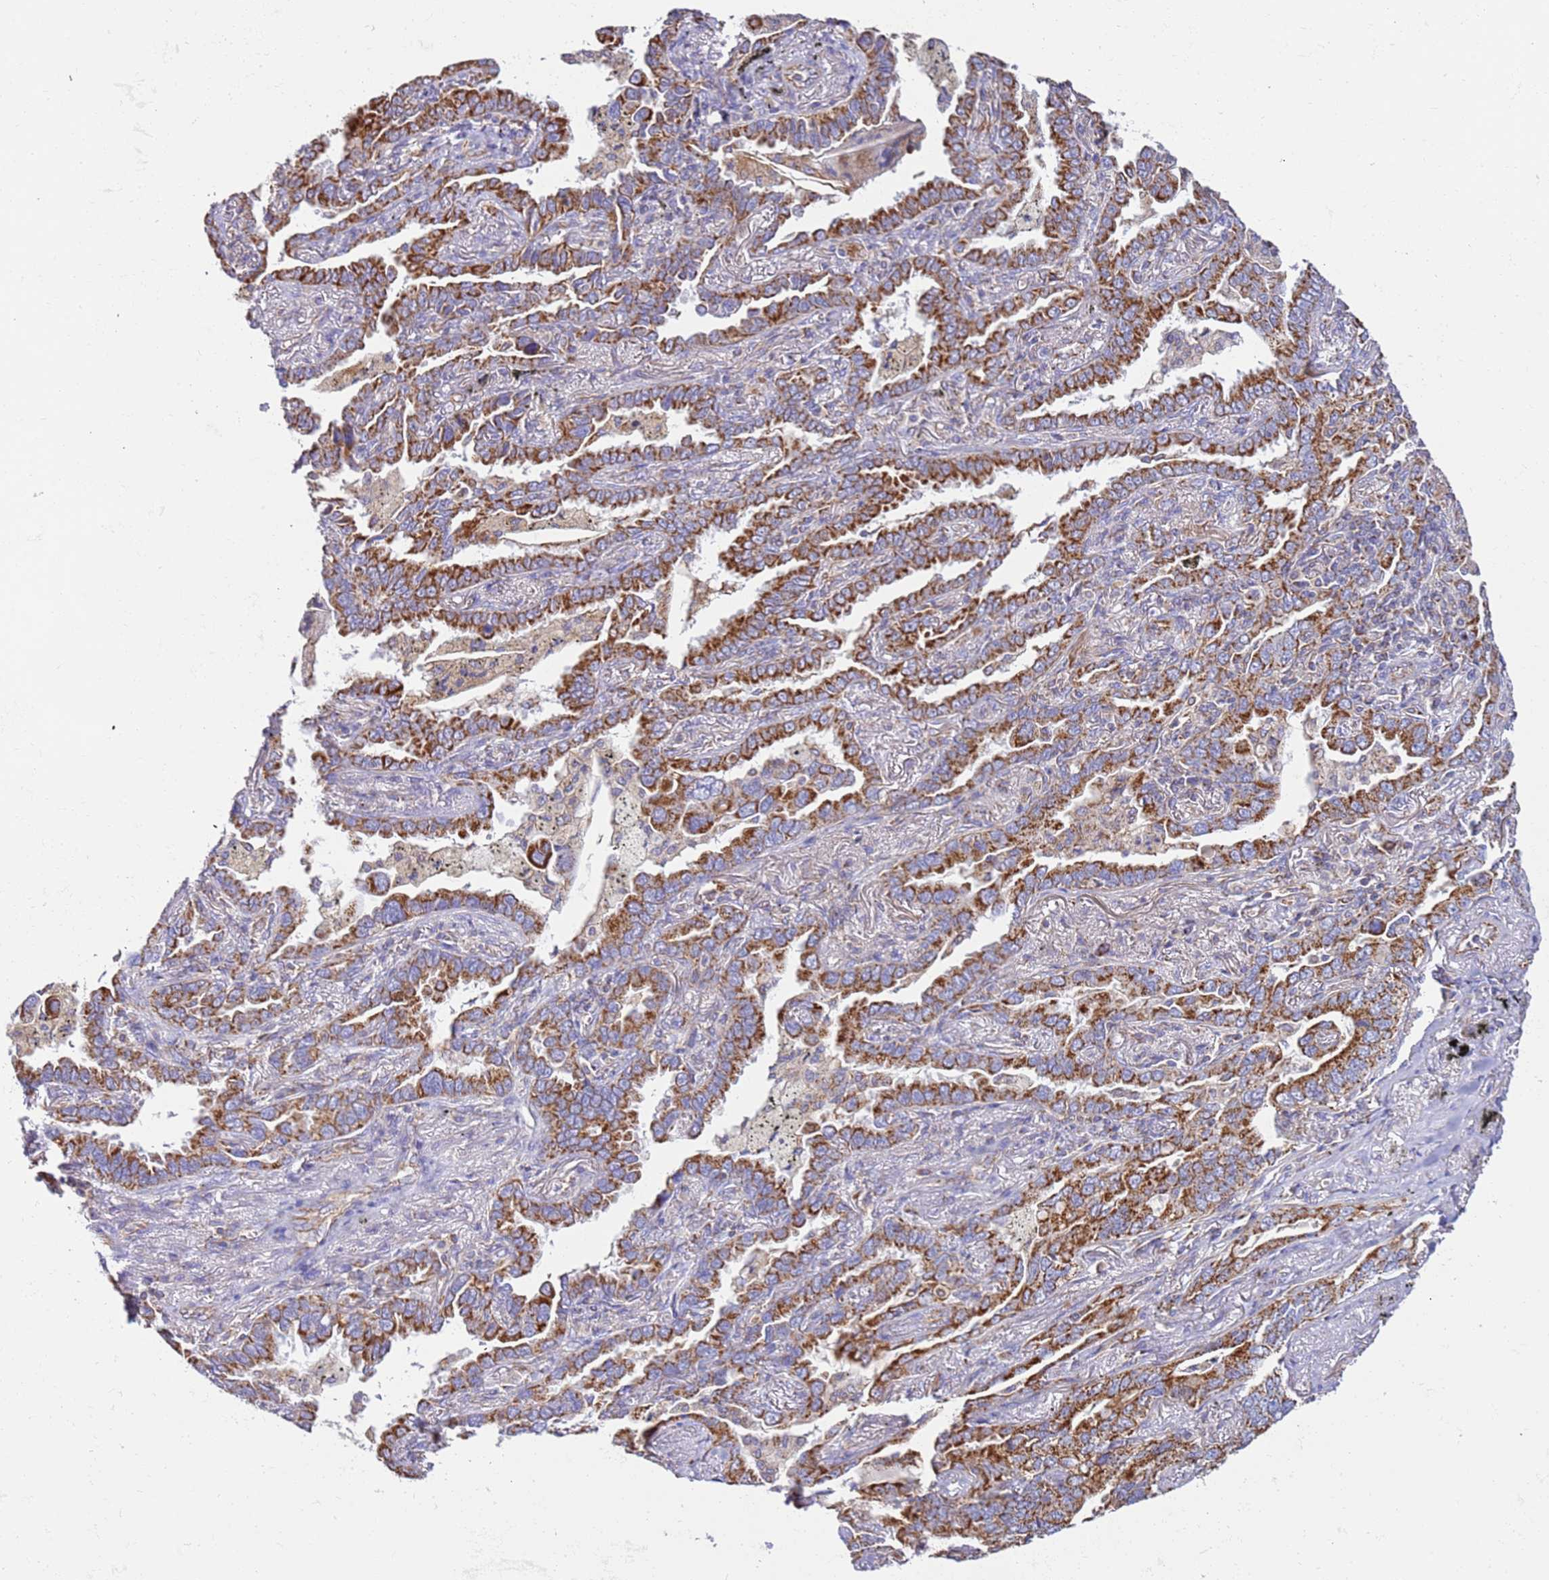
{"staining": {"intensity": "strong", "quantity": "25%-75%", "location": "cytoplasmic/membranous"}, "tissue": "lung cancer", "cell_type": "Tumor cells", "image_type": "cancer", "snomed": [{"axis": "morphology", "description": "Adenocarcinoma, NOS"}, {"axis": "topography", "description": "Lung"}], "caption": "Immunohistochemistry (IHC) of lung cancer reveals high levels of strong cytoplasmic/membranous expression in about 25%-75% of tumor cells.", "gene": "MRPL20", "patient": {"sex": "male", "age": 67}}